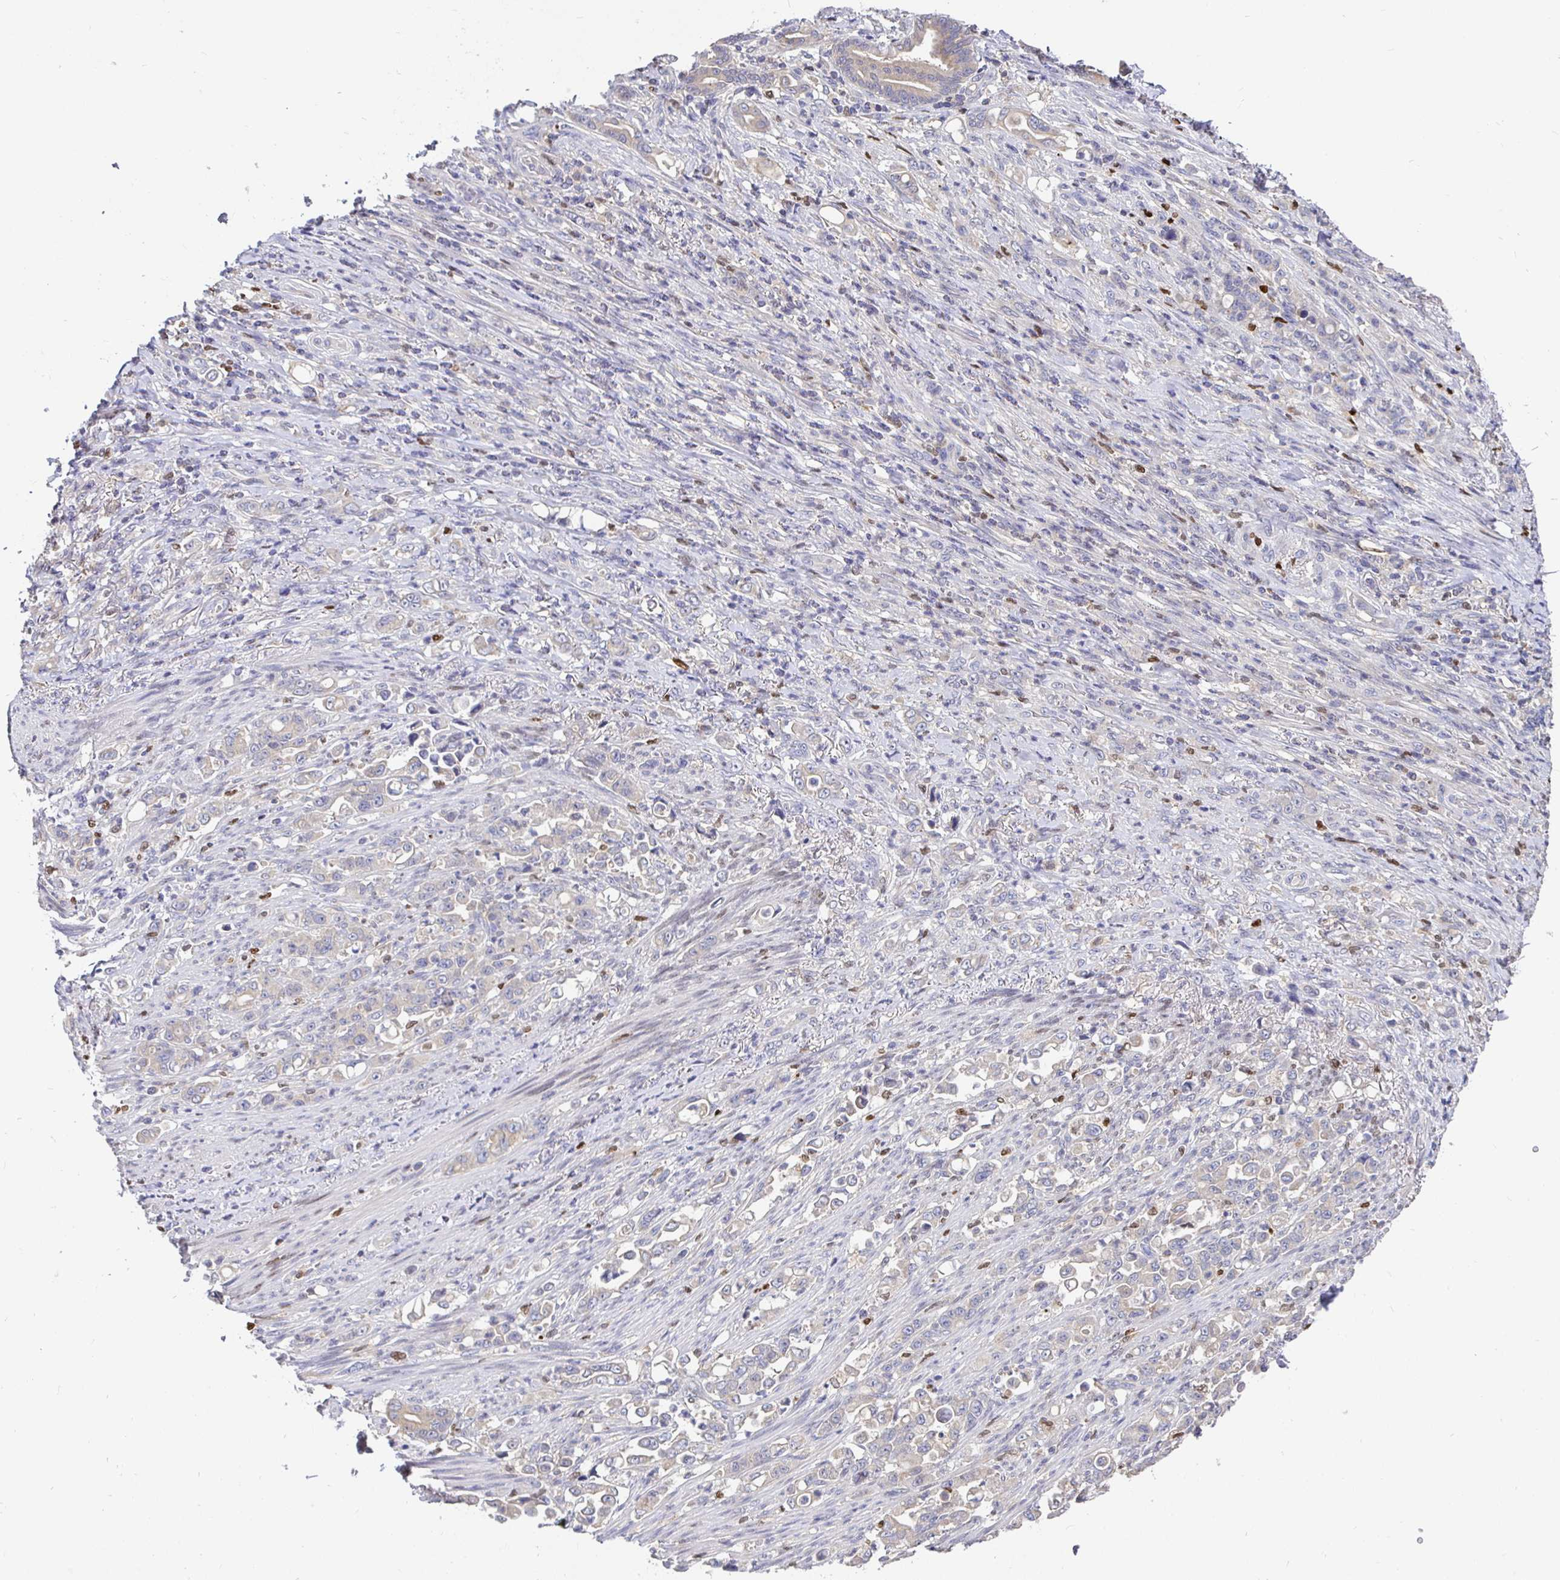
{"staining": {"intensity": "weak", "quantity": "<25%", "location": "cytoplasmic/membranous"}, "tissue": "stomach cancer", "cell_type": "Tumor cells", "image_type": "cancer", "snomed": [{"axis": "morphology", "description": "Normal tissue, NOS"}, {"axis": "morphology", "description": "Adenocarcinoma, NOS"}, {"axis": "topography", "description": "Stomach"}], "caption": "Immunohistochemistry (IHC) micrograph of human adenocarcinoma (stomach) stained for a protein (brown), which reveals no expression in tumor cells.", "gene": "SATB1", "patient": {"sex": "female", "age": 79}}